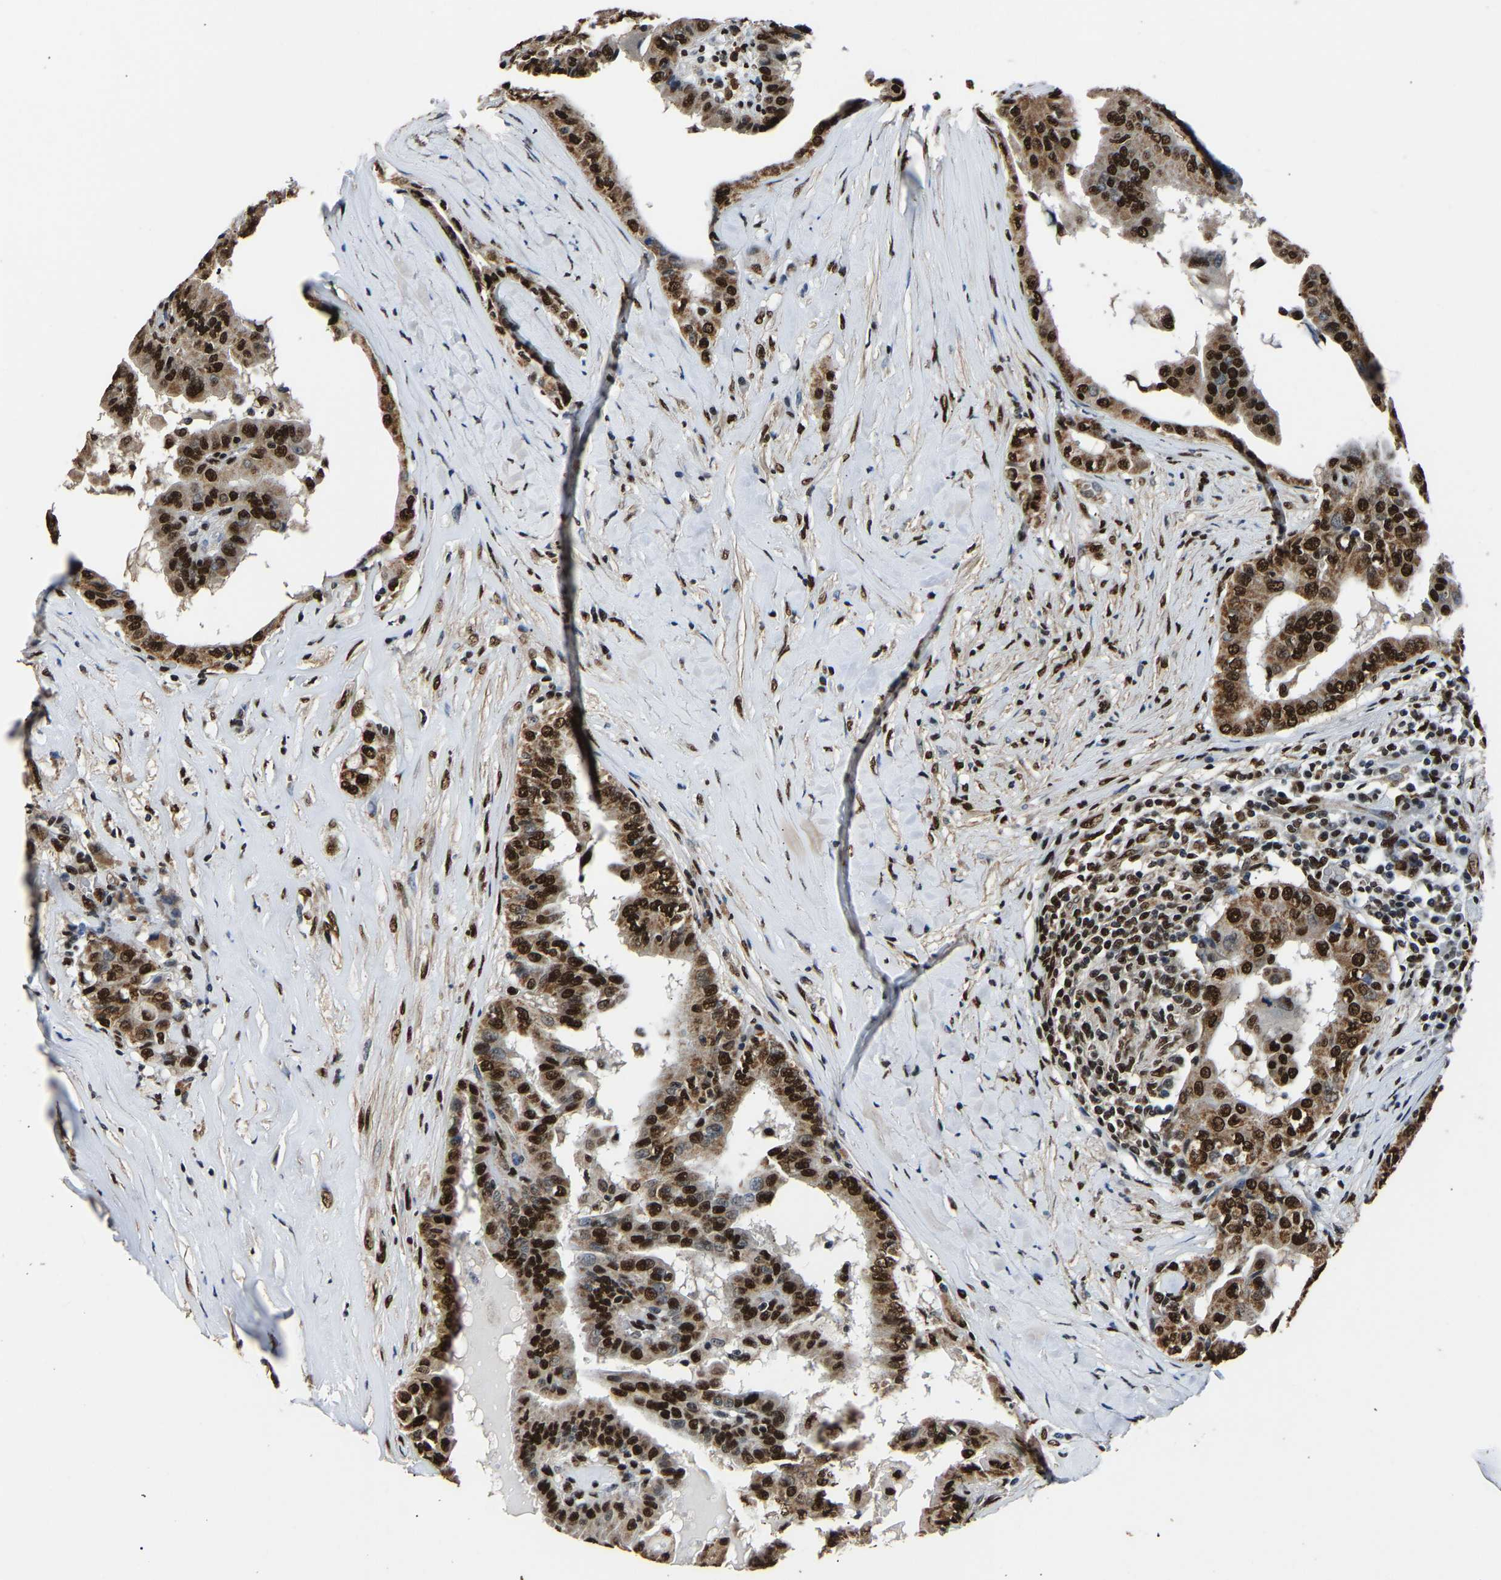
{"staining": {"intensity": "strong", "quantity": ">75%", "location": "cytoplasmic/membranous,nuclear"}, "tissue": "thyroid cancer", "cell_type": "Tumor cells", "image_type": "cancer", "snomed": [{"axis": "morphology", "description": "Papillary adenocarcinoma, NOS"}, {"axis": "topography", "description": "Thyroid gland"}], "caption": "Immunohistochemistry (IHC) histopathology image of human papillary adenocarcinoma (thyroid) stained for a protein (brown), which displays high levels of strong cytoplasmic/membranous and nuclear staining in approximately >75% of tumor cells.", "gene": "SAFB", "patient": {"sex": "male", "age": 33}}